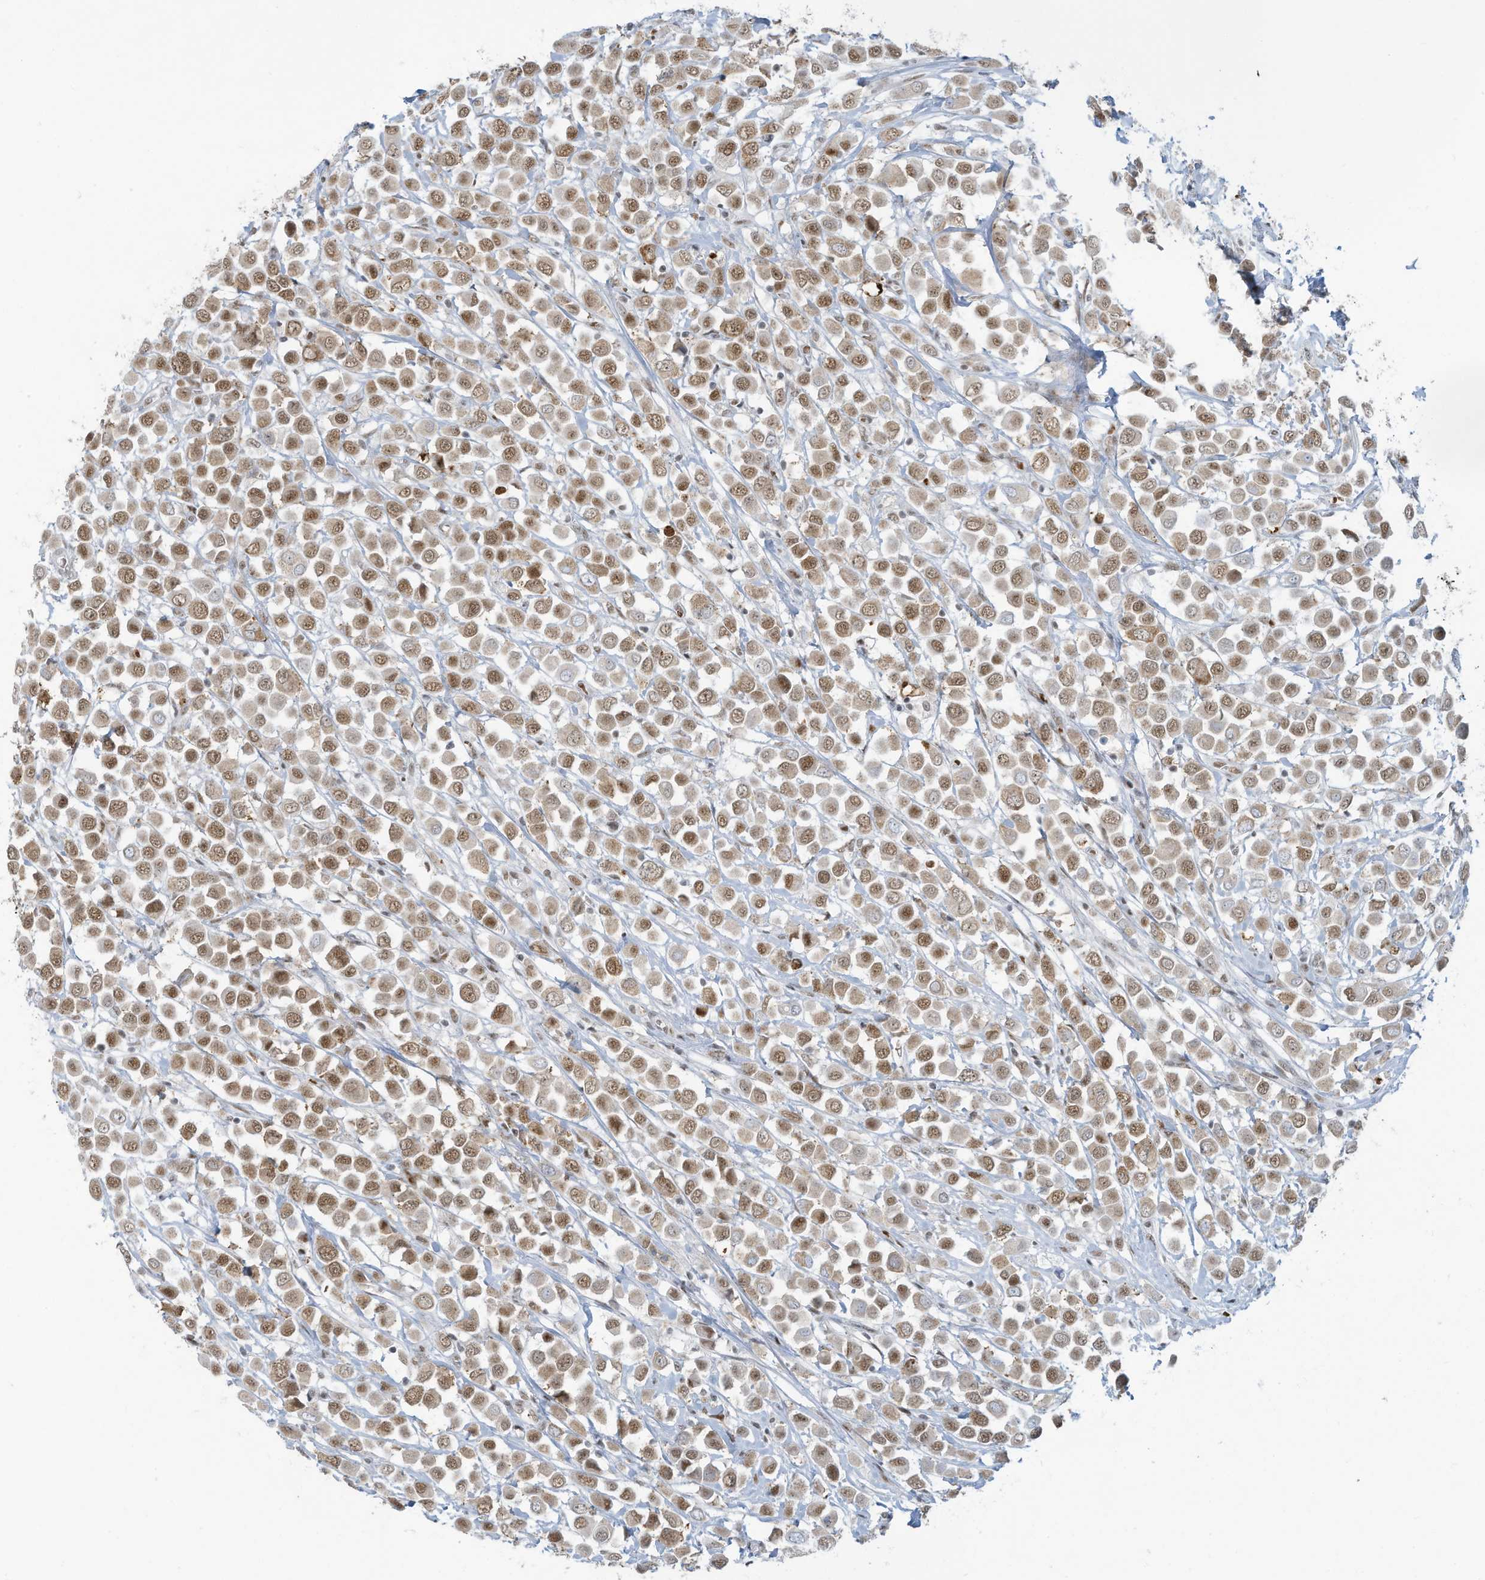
{"staining": {"intensity": "moderate", "quantity": ">75%", "location": "nuclear"}, "tissue": "breast cancer", "cell_type": "Tumor cells", "image_type": "cancer", "snomed": [{"axis": "morphology", "description": "Duct carcinoma"}, {"axis": "topography", "description": "Breast"}], "caption": "Tumor cells exhibit medium levels of moderate nuclear positivity in approximately >75% of cells in human breast cancer. Ihc stains the protein in brown and the nuclei are stained blue.", "gene": "ECT2L", "patient": {"sex": "female", "age": 61}}